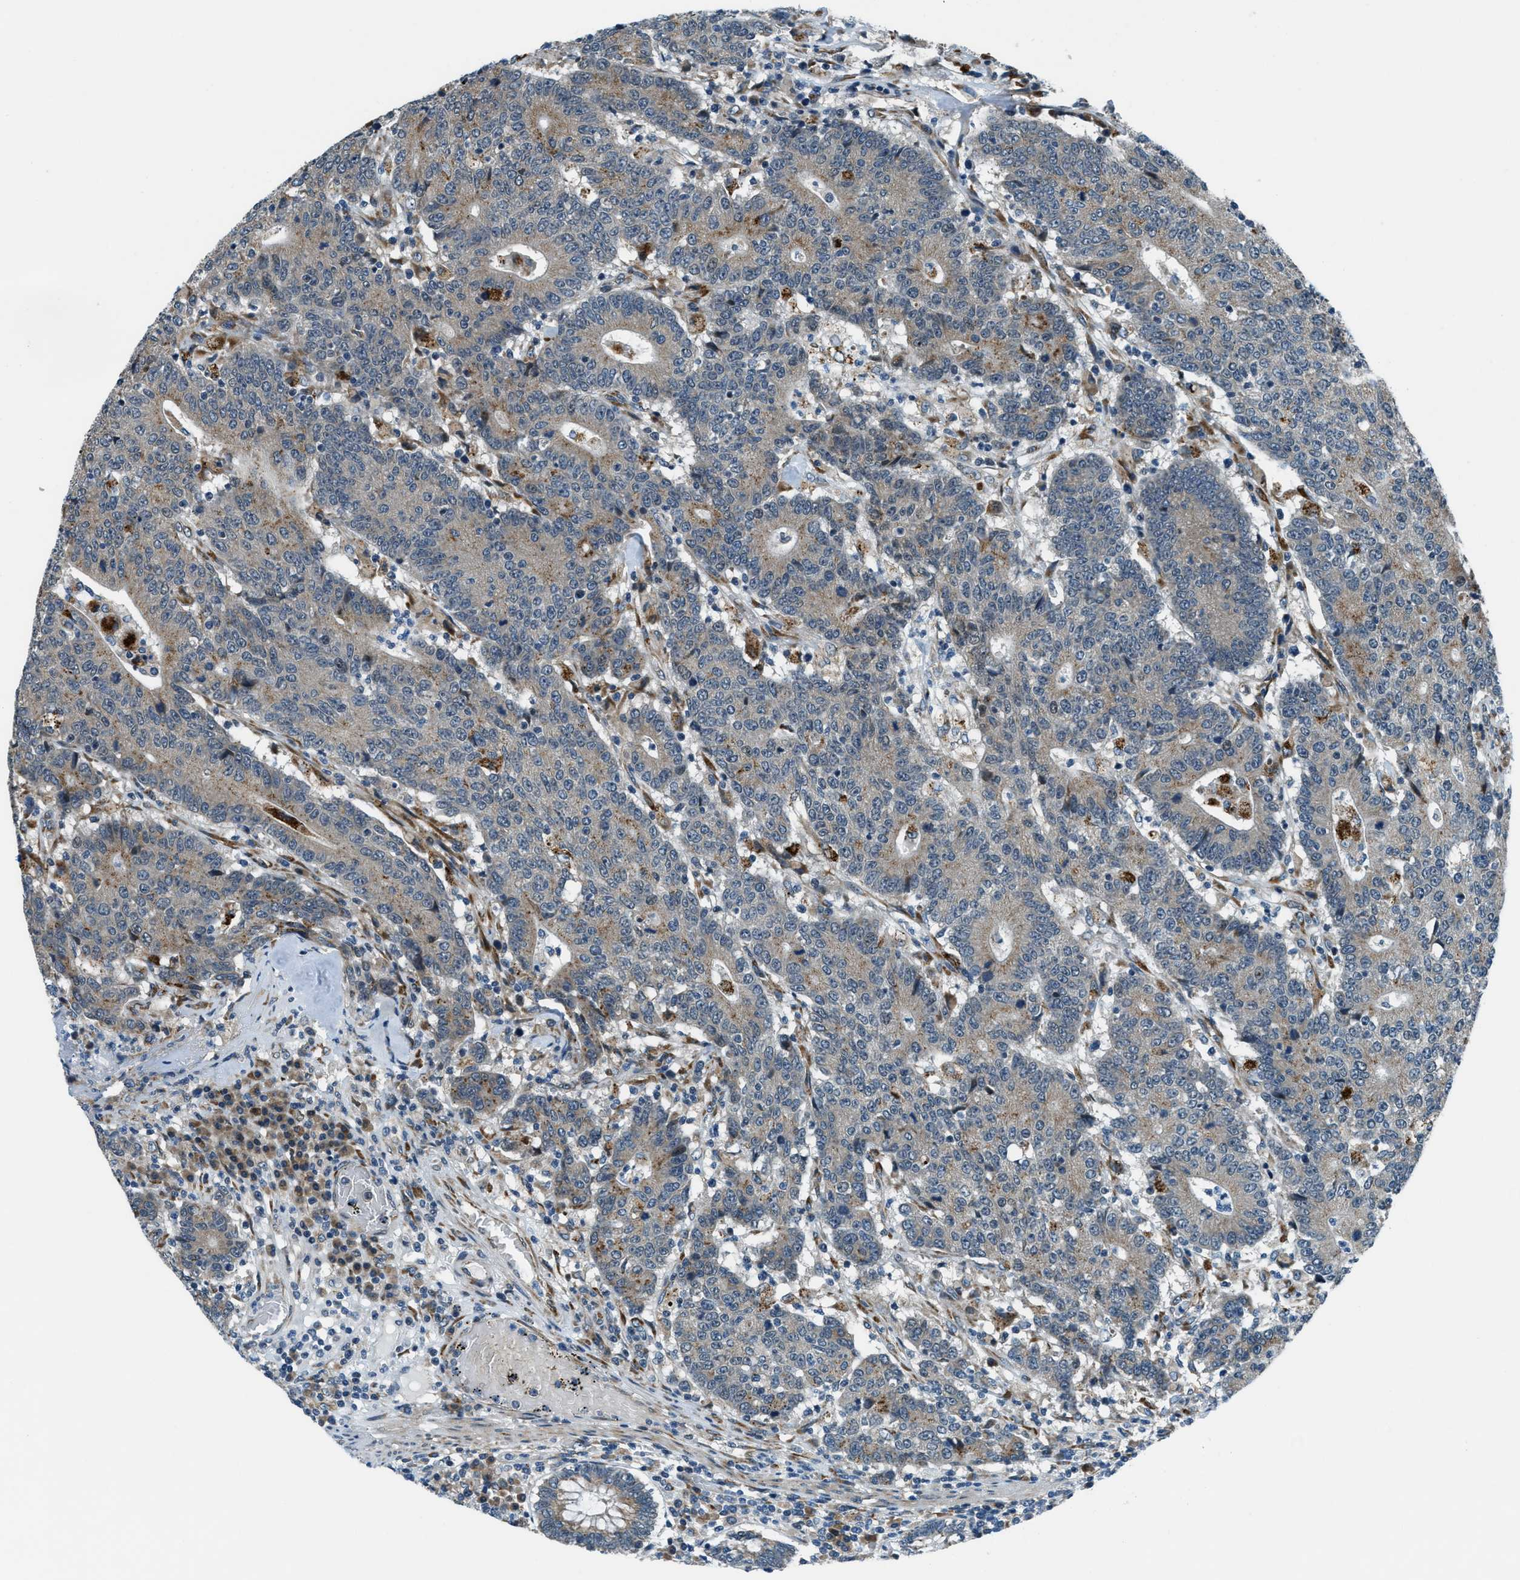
{"staining": {"intensity": "weak", "quantity": ">75%", "location": "cytoplasmic/membranous"}, "tissue": "colorectal cancer", "cell_type": "Tumor cells", "image_type": "cancer", "snomed": [{"axis": "morphology", "description": "Normal tissue, NOS"}, {"axis": "morphology", "description": "Adenocarcinoma, NOS"}, {"axis": "topography", "description": "Colon"}], "caption": "A brown stain labels weak cytoplasmic/membranous positivity of a protein in colorectal cancer tumor cells. Nuclei are stained in blue.", "gene": "GINM1", "patient": {"sex": "female", "age": 75}}